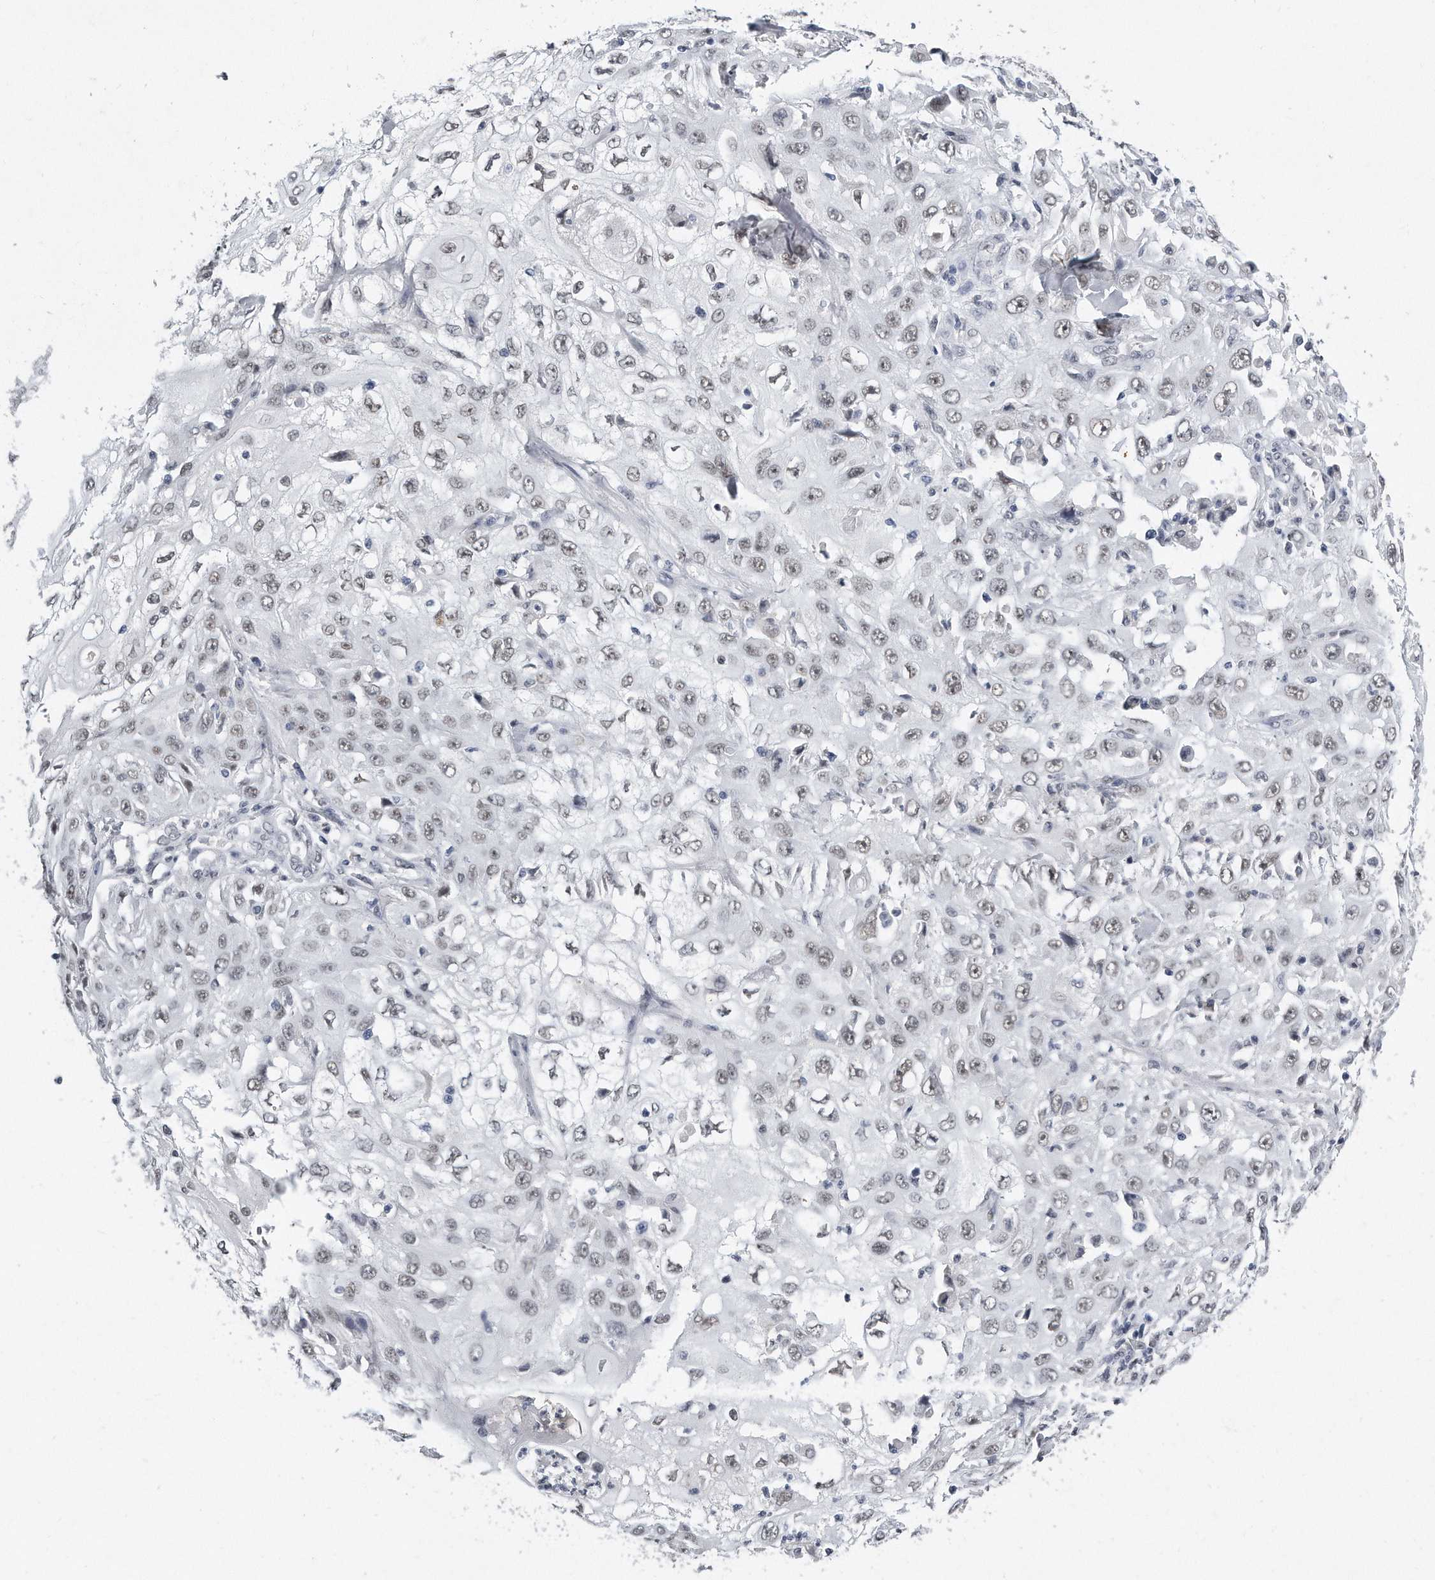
{"staining": {"intensity": "weak", "quantity": ">75%", "location": "nuclear"}, "tissue": "skin cancer", "cell_type": "Tumor cells", "image_type": "cancer", "snomed": [{"axis": "morphology", "description": "Squamous cell carcinoma, NOS"}, {"axis": "topography", "description": "Skin"}], "caption": "Protein expression analysis of squamous cell carcinoma (skin) demonstrates weak nuclear expression in approximately >75% of tumor cells.", "gene": "CTBP2", "patient": {"sex": "male", "age": 75}}